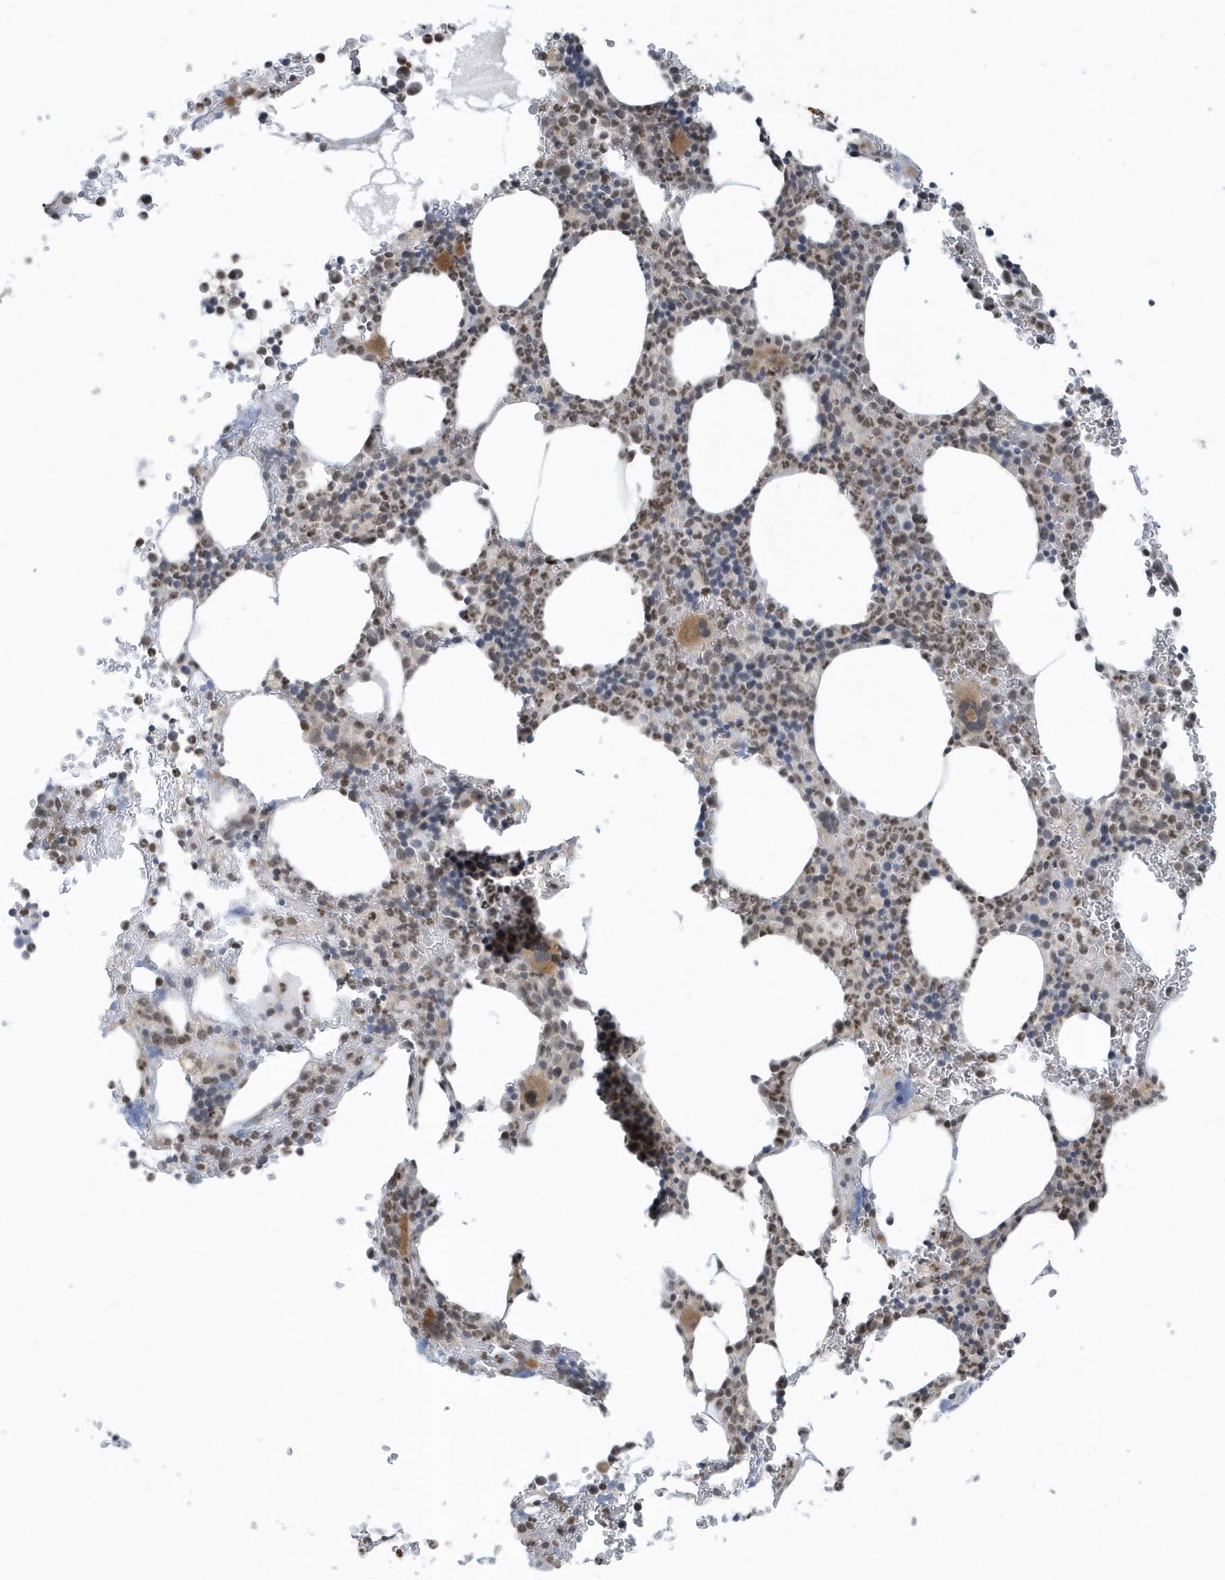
{"staining": {"intensity": "moderate", "quantity": "25%-75%", "location": "cytoplasmic/membranous,nuclear"}, "tissue": "bone marrow", "cell_type": "Hematopoietic cells", "image_type": "normal", "snomed": [{"axis": "morphology", "description": "Normal tissue, NOS"}, {"axis": "topography", "description": "Bone marrow"}], "caption": "Bone marrow stained with DAB immunohistochemistry (IHC) shows medium levels of moderate cytoplasmic/membranous,nuclear staining in approximately 25%-75% of hematopoietic cells. The staining is performed using DAB brown chromogen to label protein expression. The nuclei are counter-stained blue using hematoxylin.", "gene": "PPP1R7", "patient": {"sex": "male"}}